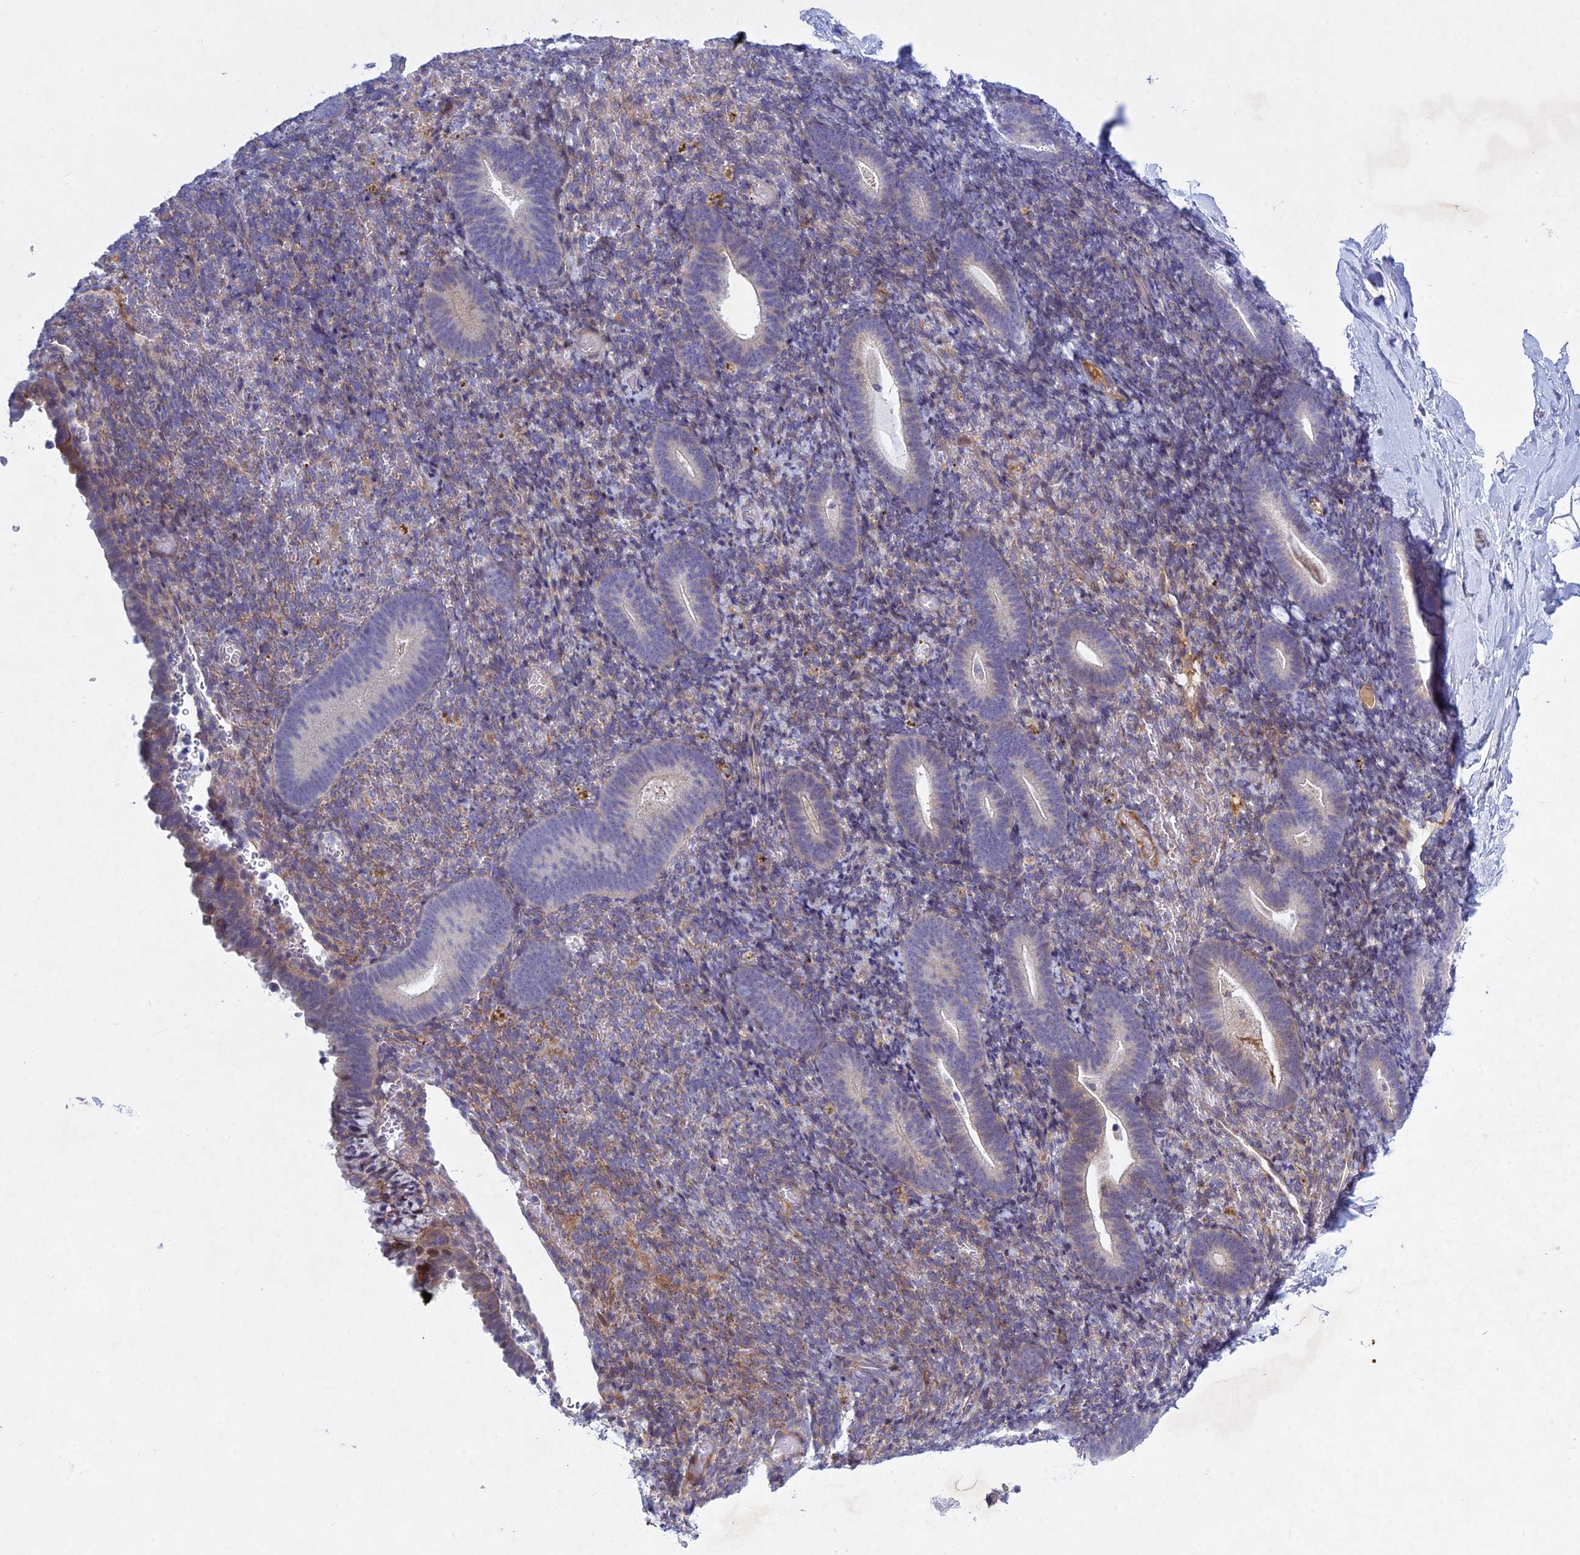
{"staining": {"intensity": "negative", "quantity": "none", "location": "none"}, "tissue": "endometrium", "cell_type": "Cells in endometrial stroma", "image_type": "normal", "snomed": [{"axis": "morphology", "description": "Normal tissue, NOS"}, {"axis": "topography", "description": "Endometrium"}], "caption": "Immunohistochemistry micrograph of normal endometrium stained for a protein (brown), which reveals no staining in cells in endometrial stroma.", "gene": "PTHLH", "patient": {"sex": "female", "age": 51}}